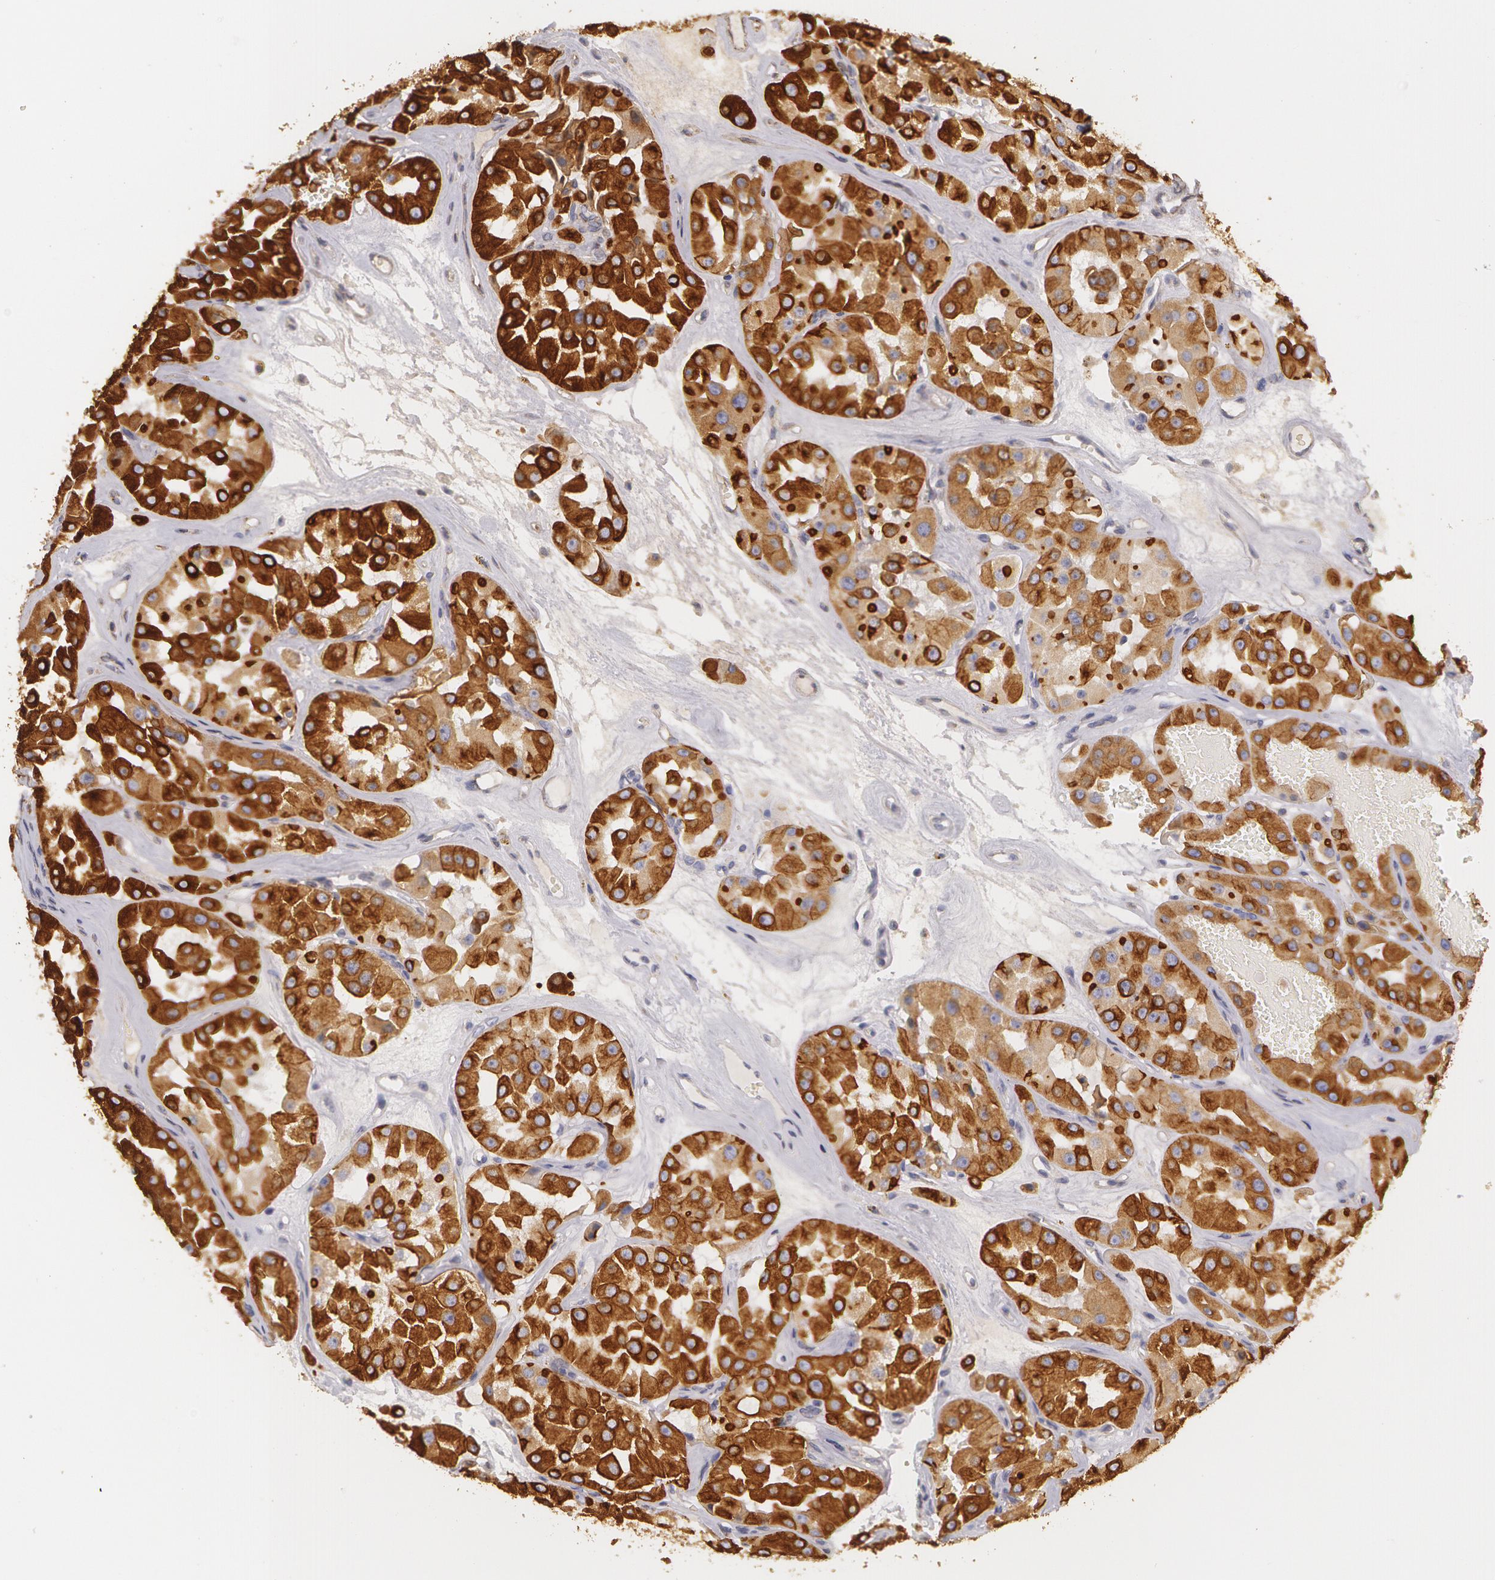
{"staining": {"intensity": "strong", "quantity": ">75%", "location": "cytoplasmic/membranous,nuclear"}, "tissue": "renal cancer", "cell_type": "Tumor cells", "image_type": "cancer", "snomed": [{"axis": "morphology", "description": "Adenocarcinoma, uncertain malignant potential"}, {"axis": "topography", "description": "Kidney"}], "caption": "This is a histology image of immunohistochemistry staining of renal adenocarcinoma,  uncertain malignant potential, which shows strong staining in the cytoplasmic/membranous and nuclear of tumor cells.", "gene": "KRT18", "patient": {"sex": "male", "age": 63}}